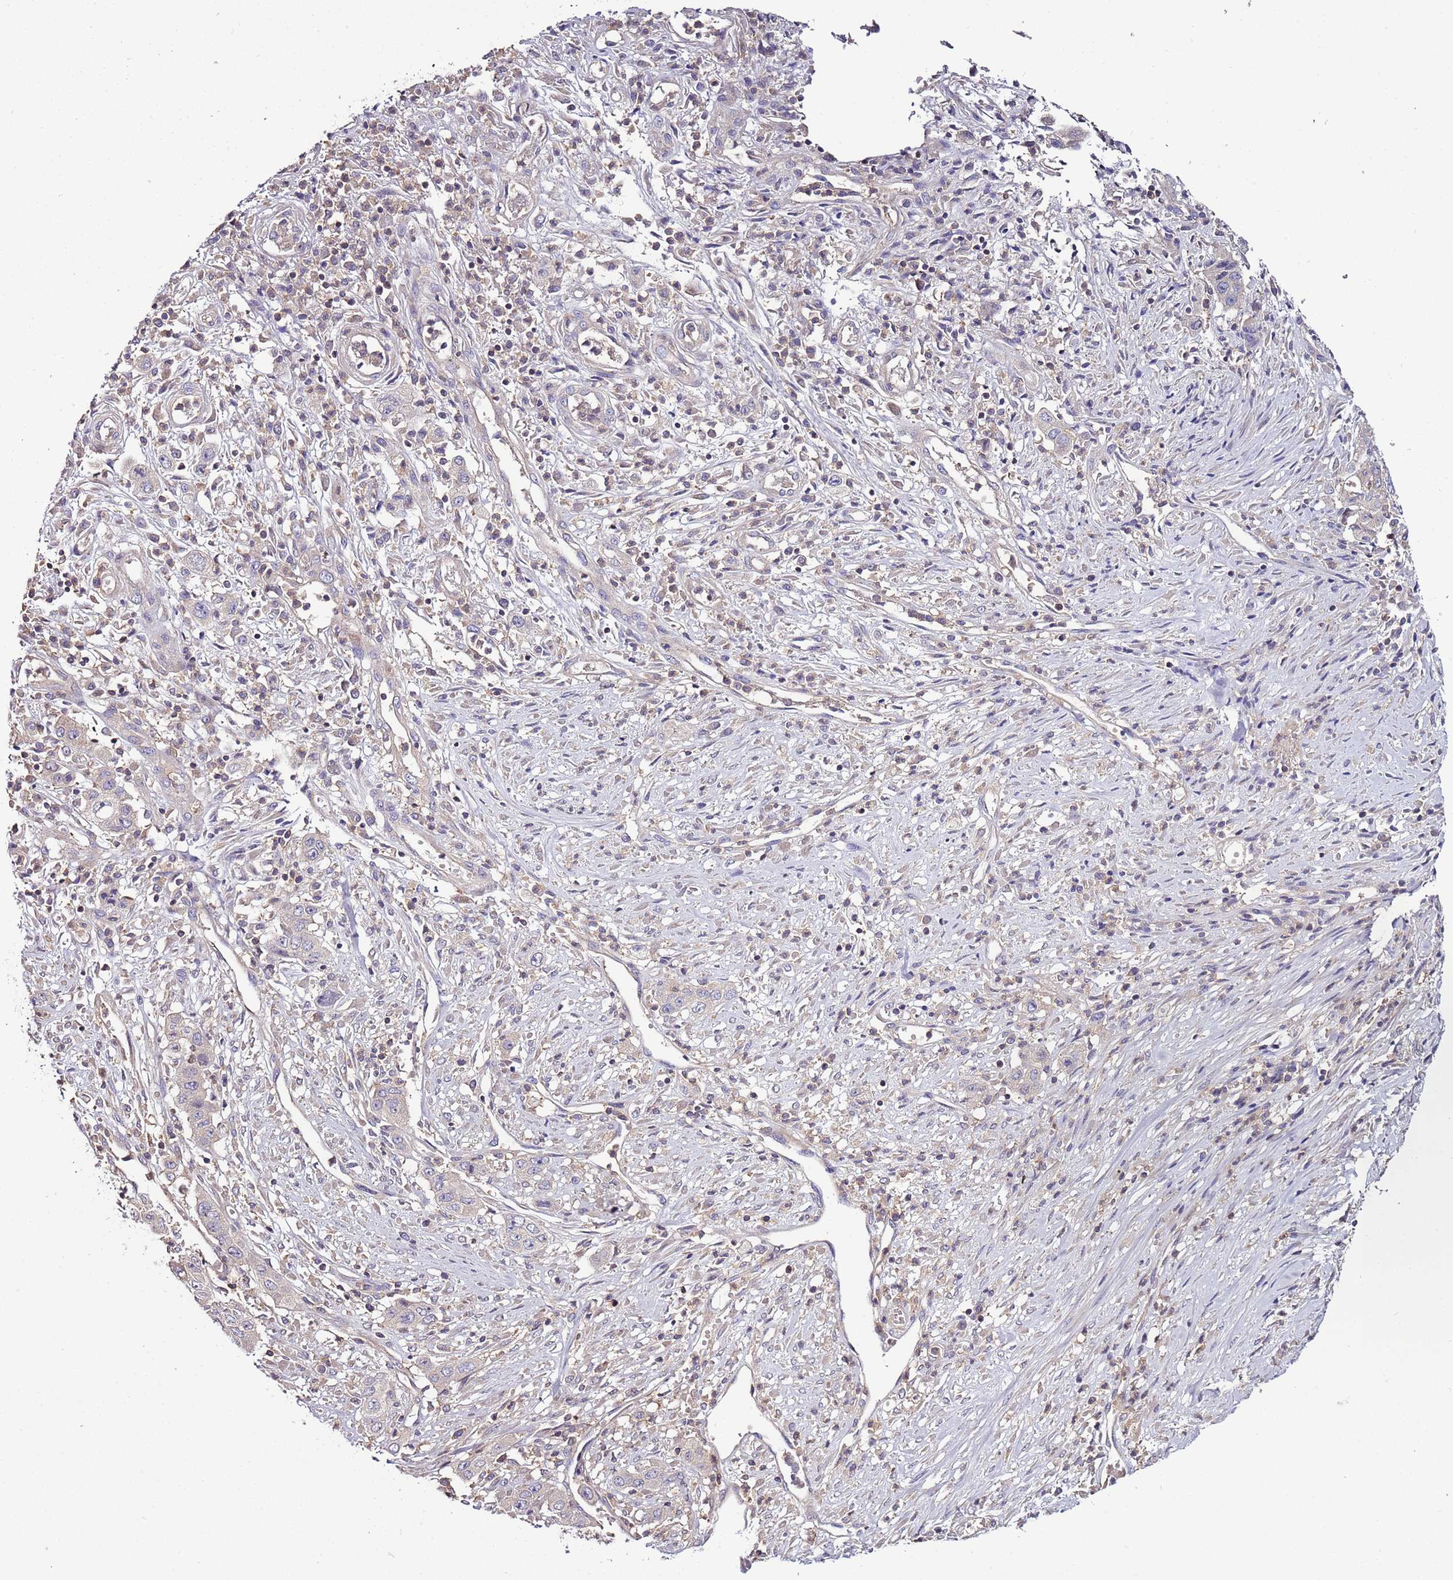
{"staining": {"intensity": "negative", "quantity": "none", "location": "none"}, "tissue": "stomach cancer", "cell_type": "Tumor cells", "image_type": "cancer", "snomed": [{"axis": "morphology", "description": "Adenocarcinoma, NOS"}, {"axis": "topography", "description": "Stomach, upper"}], "caption": "Stomach cancer (adenocarcinoma) was stained to show a protein in brown. There is no significant expression in tumor cells.", "gene": "IGIP", "patient": {"sex": "male", "age": 62}}